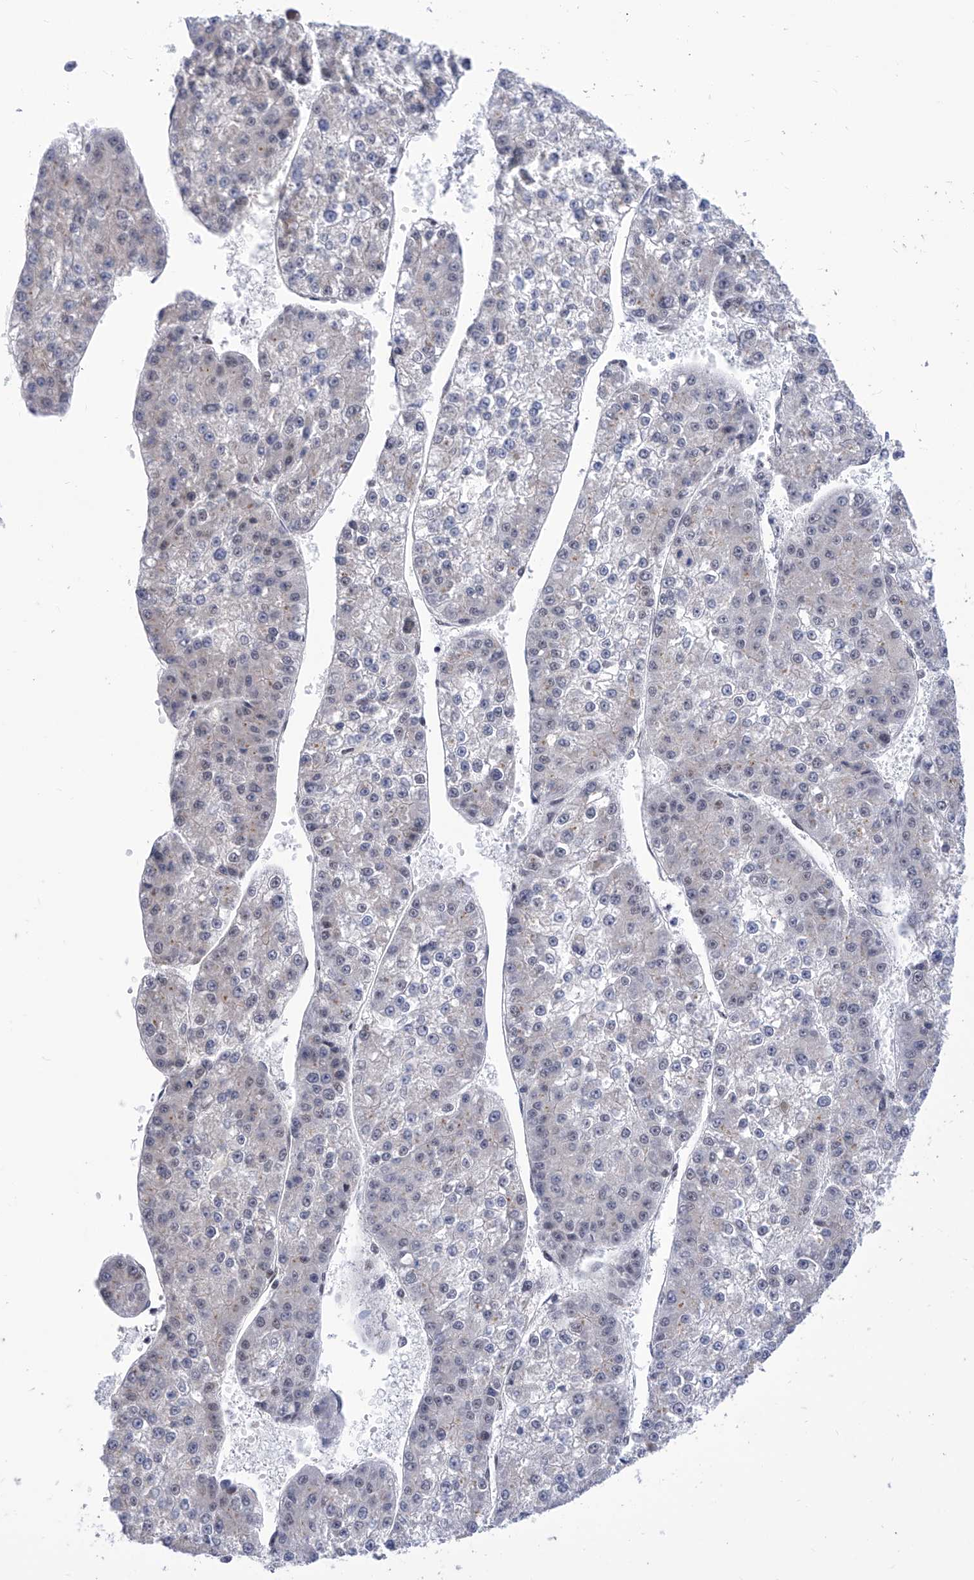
{"staining": {"intensity": "negative", "quantity": "none", "location": "none"}, "tissue": "liver cancer", "cell_type": "Tumor cells", "image_type": "cancer", "snomed": [{"axis": "morphology", "description": "Carcinoma, Hepatocellular, NOS"}, {"axis": "topography", "description": "Liver"}], "caption": "An IHC image of liver hepatocellular carcinoma is shown. There is no staining in tumor cells of liver hepatocellular carcinoma.", "gene": "SART1", "patient": {"sex": "female", "age": 73}}